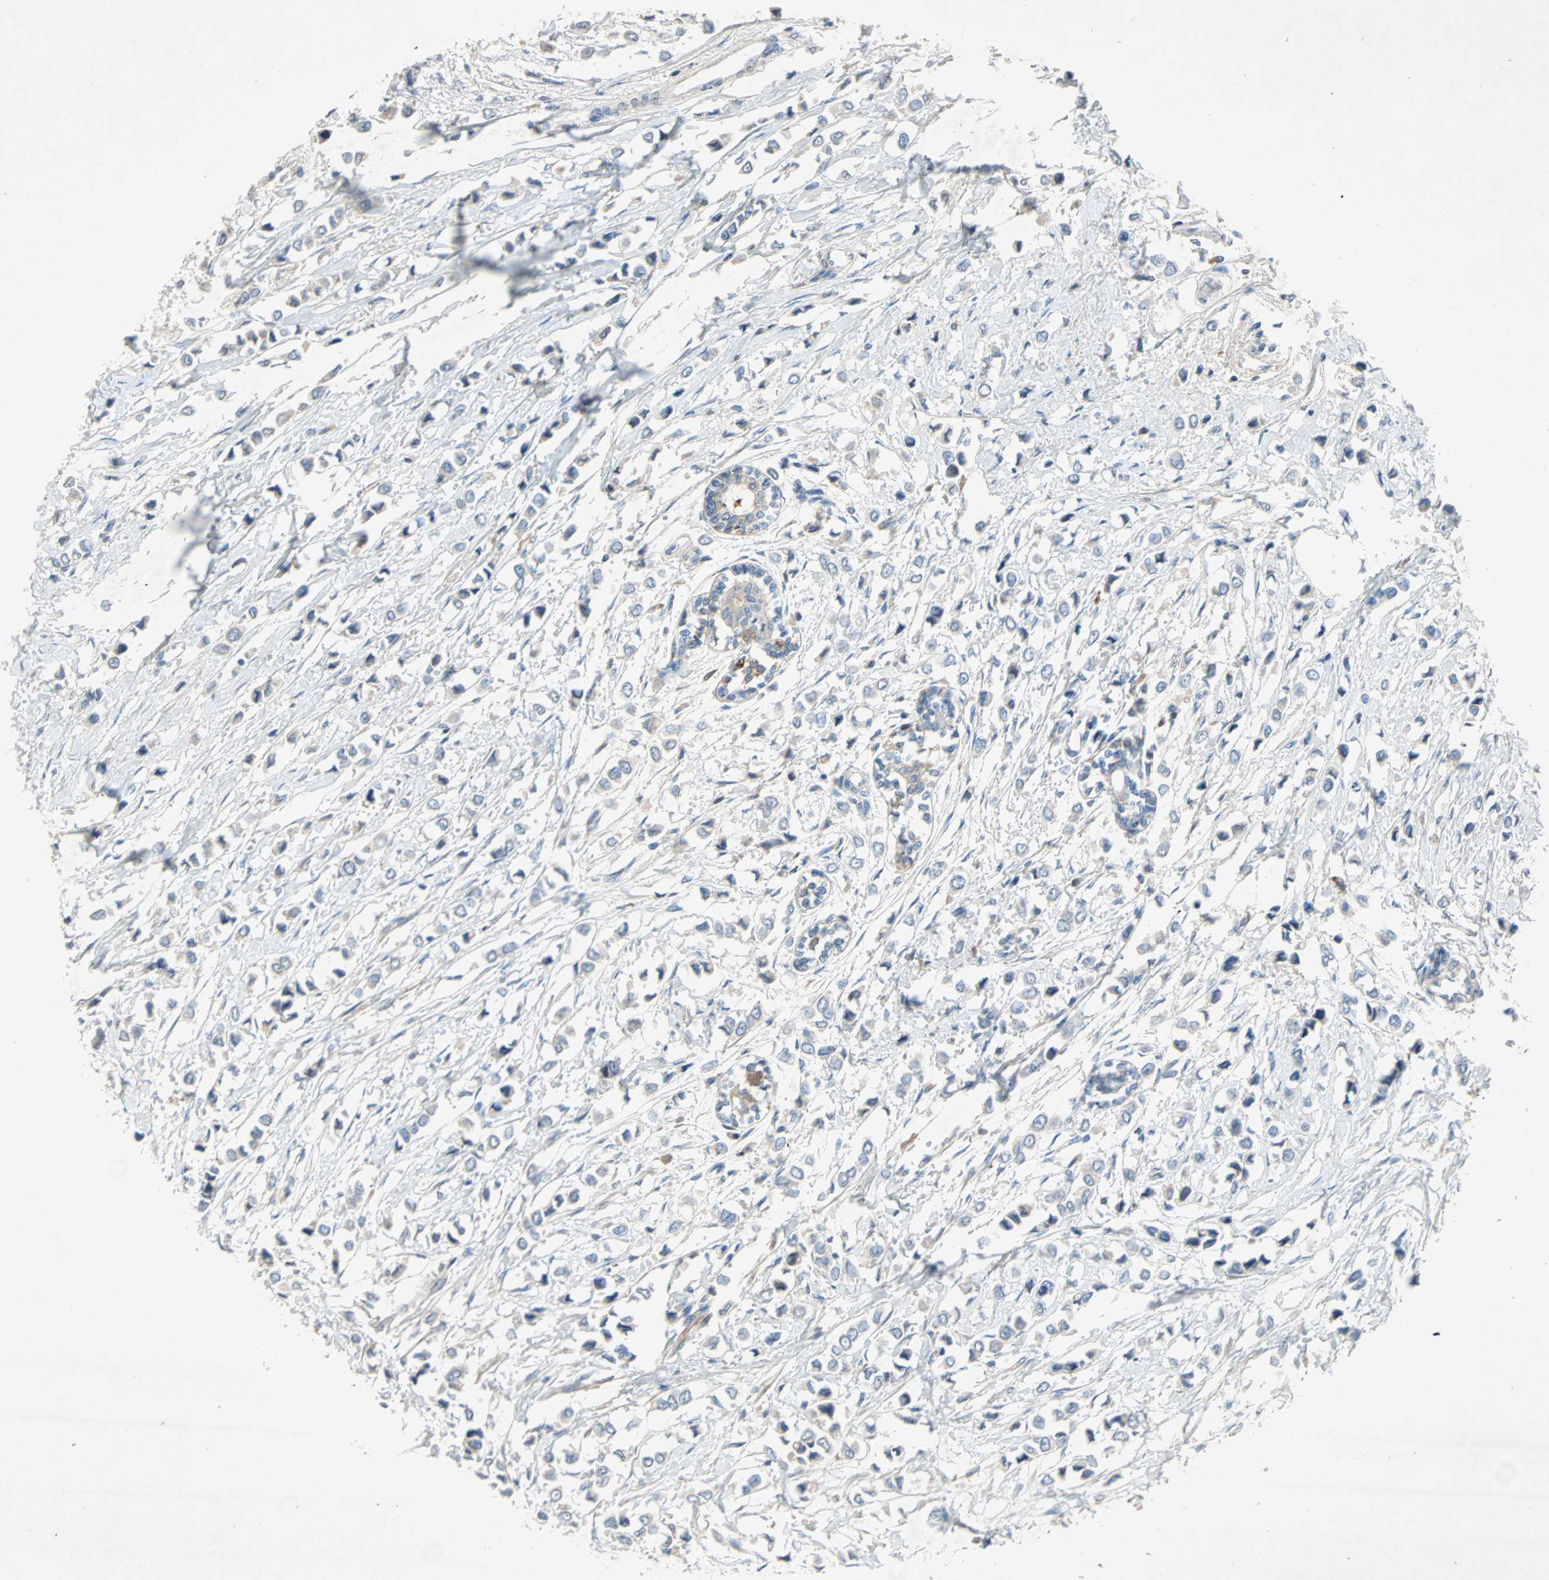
{"staining": {"intensity": "weak", "quantity": ">75%", "location": "cytoplasmic/membranous"}, "tissue": "breast cancer", "cell_type": "Tumor cells", "image_type": "cancer", "snomed": [{"axis": "morphology", "description": "Lobular carcinoma"}, {"axis": "topography", "description": "Breast"}], "caption": "Immunohistochemical staining of human breast cancer displays weak cytoplasmic/membranous protein positivity in approximately >75% of tumor cells. (Brightfield microscopy of DAB IHC at high magnification).", "gene": "XYLT1", "patient": {"sex": "female", "age": 51}}